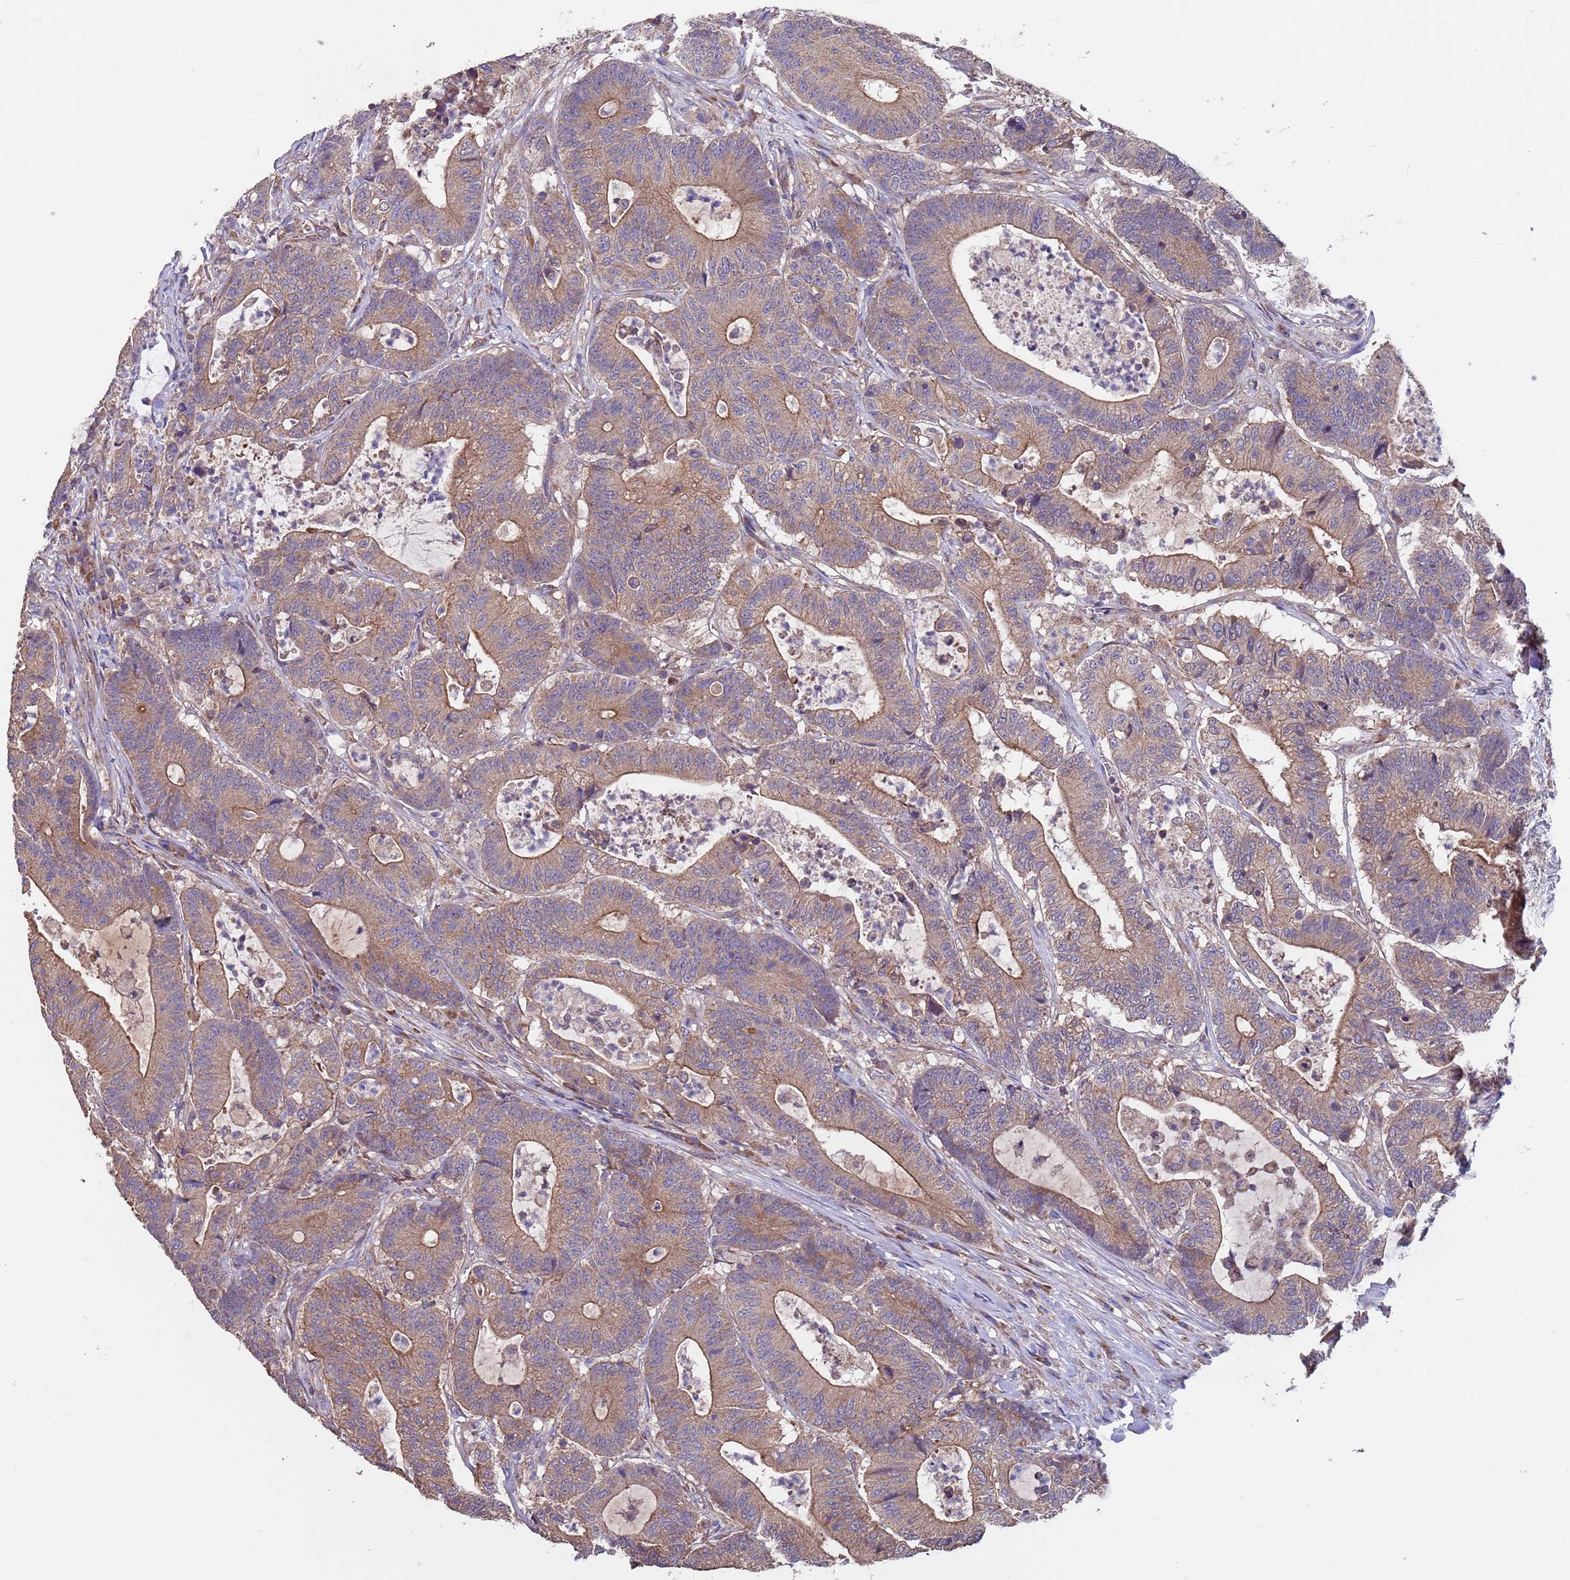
{"staining": {"intensity": "moderate", "quantity": ">75%", "location": "cytoplasmic/membranous"}, "tissue": "colorectal cancer", "cell_type": "Tumor cells", "image_type": "cancer", "snomed": [{"axis": "morphology", "description": "Adenocarcinoma, NOS"}, {"axis": "topography", "description": "Colon"}], "caption": "Immunohistochemistry histopathology image of human colorectal cancer (adenocarcinoma) stained for a protein (brown), which reveals medium levels of moderate cytoplasmic/membranous expression in approximately >75% of tumor cells.", "gene": "EEF1AKMT1", "patient": {"sex": "female", "age": 84}}